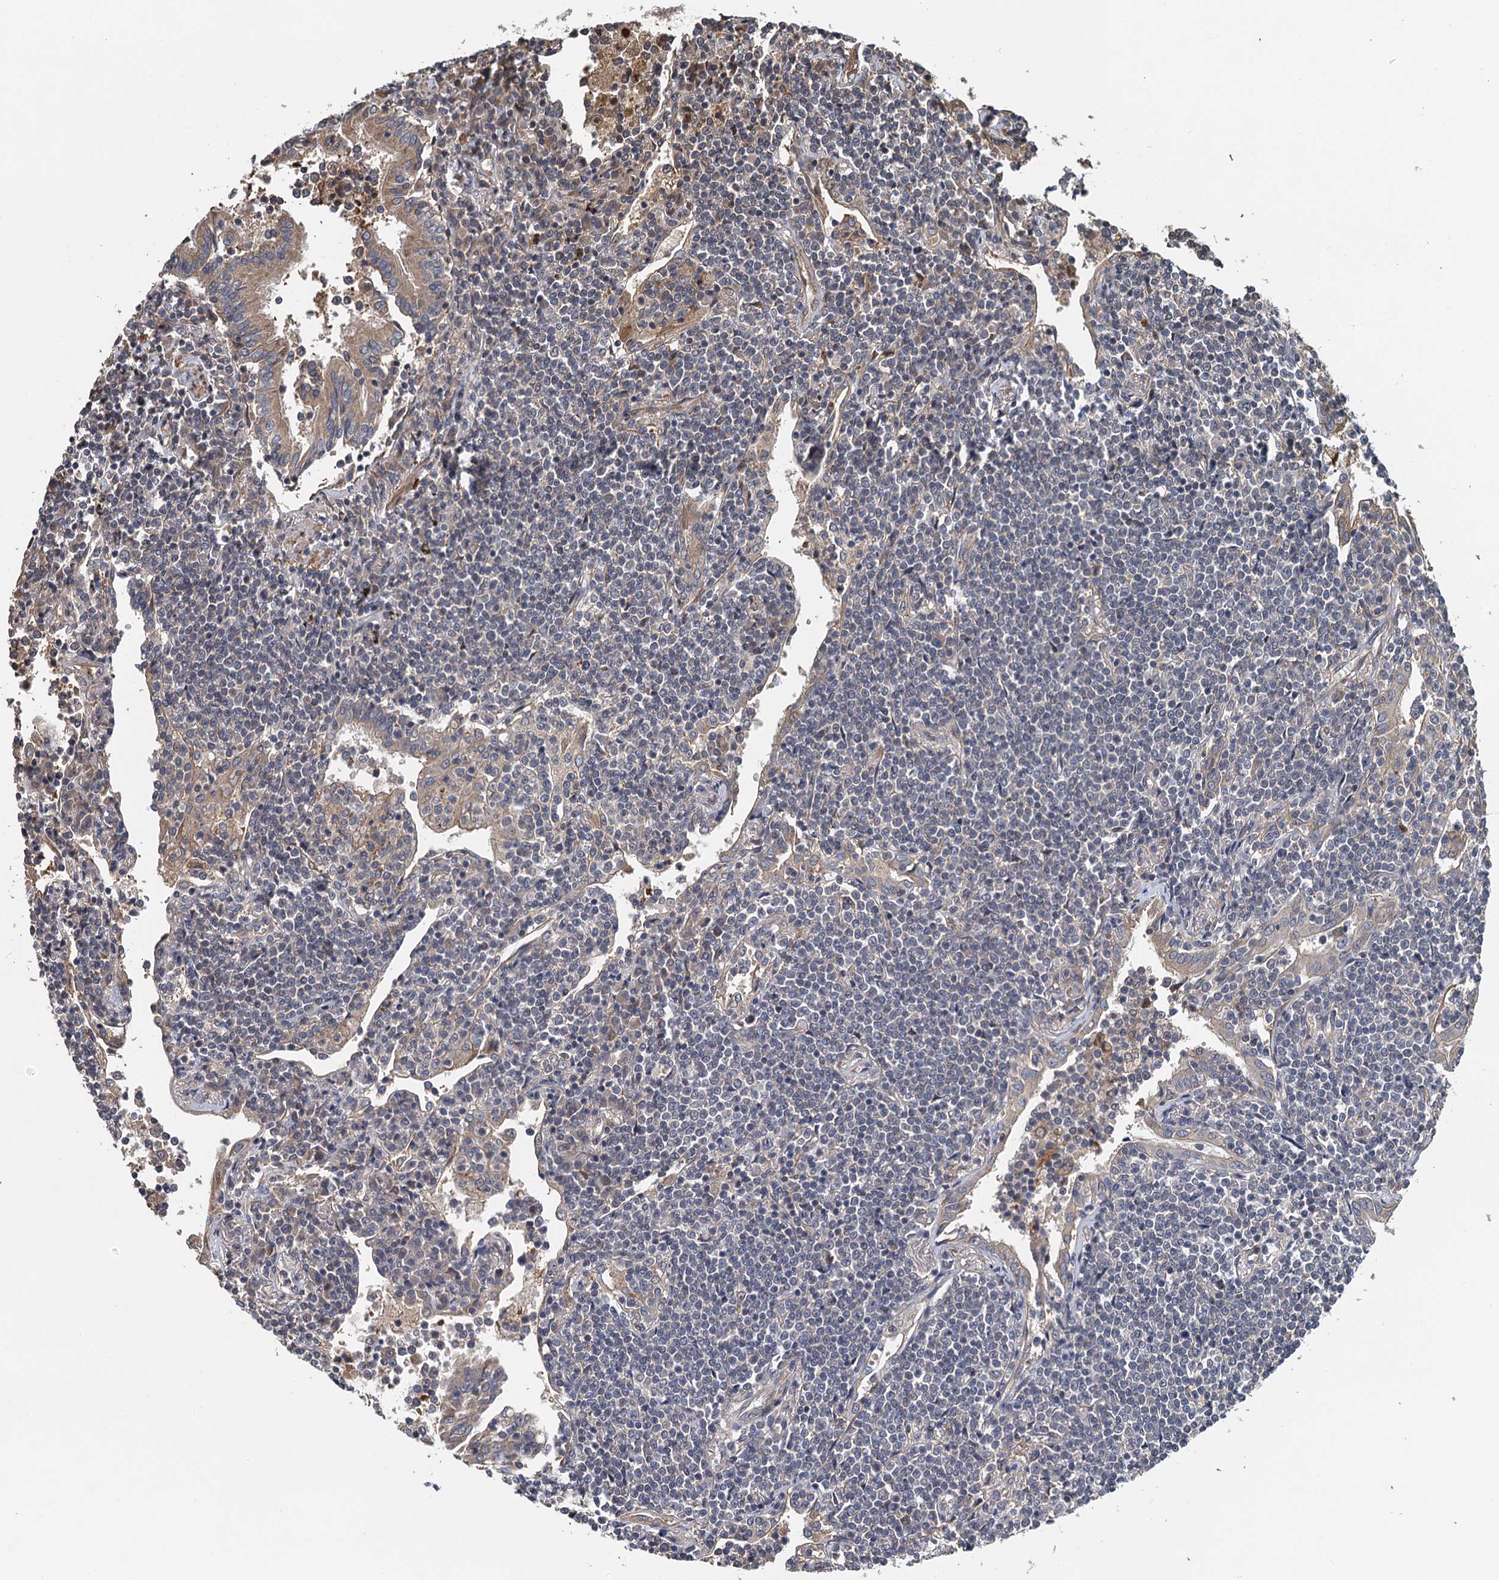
{"staining": {"intensity": "negative", "quantity": "none", "location": "none"}, "tissue": "lymphoma", "cell_type": "Tumor cells", "image_type": "cancer", "snomed": [{"axis": "morphology", "description": "Malignant lymphoma, non-Hodgkin's type, Low grade"}, {"axis": "topography", "description": "Lung"}], "caption": "Low-grade malignant lymphoma, non-Hodgkin's type was stained to show a protein in brown. There is no significant positivity in tumor cells.", "gene": "MEAK7", "patient": {"sex": "female", "age": 71}}